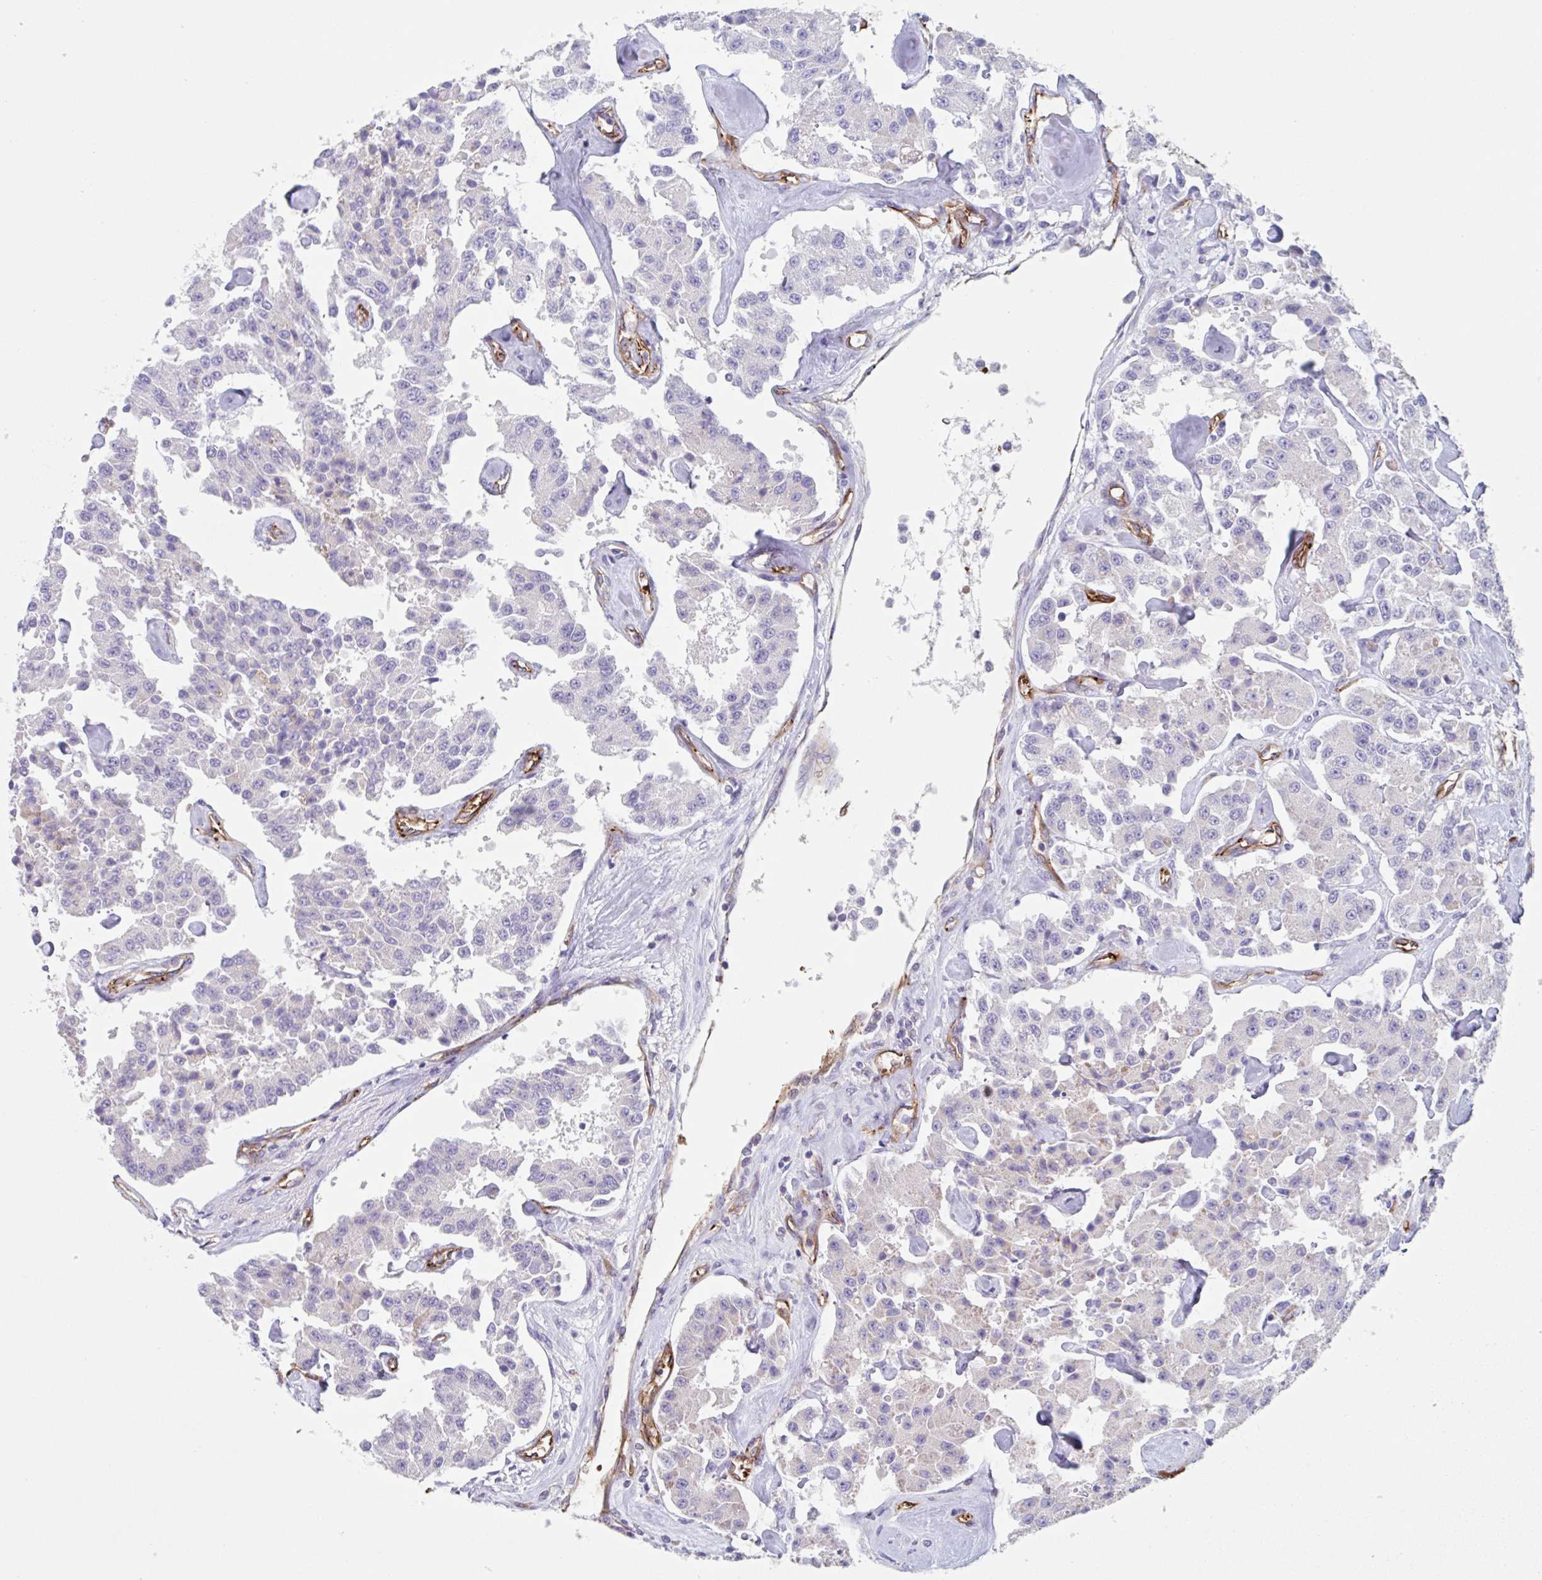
{"staining": {"intensity": "negative", "quantity": "none", "location": "none"}, "tissue": "carcinoid", "cell_type": "Tumor cells", "image_type": "cancer", "snomed": [{"axis": "morphology", "description": "Carcinoid, malignant, NOS"}, {"axis": "topography", "description": "Pancreas"}], "caption": "DAB (3,3'-diaminobenzidine) immunohistochemical staining of malignant carcinoid reveals no significant positivity in tumor cells.", "gene": "EHD4", "patient": {"sex": "male", "age": 41}}